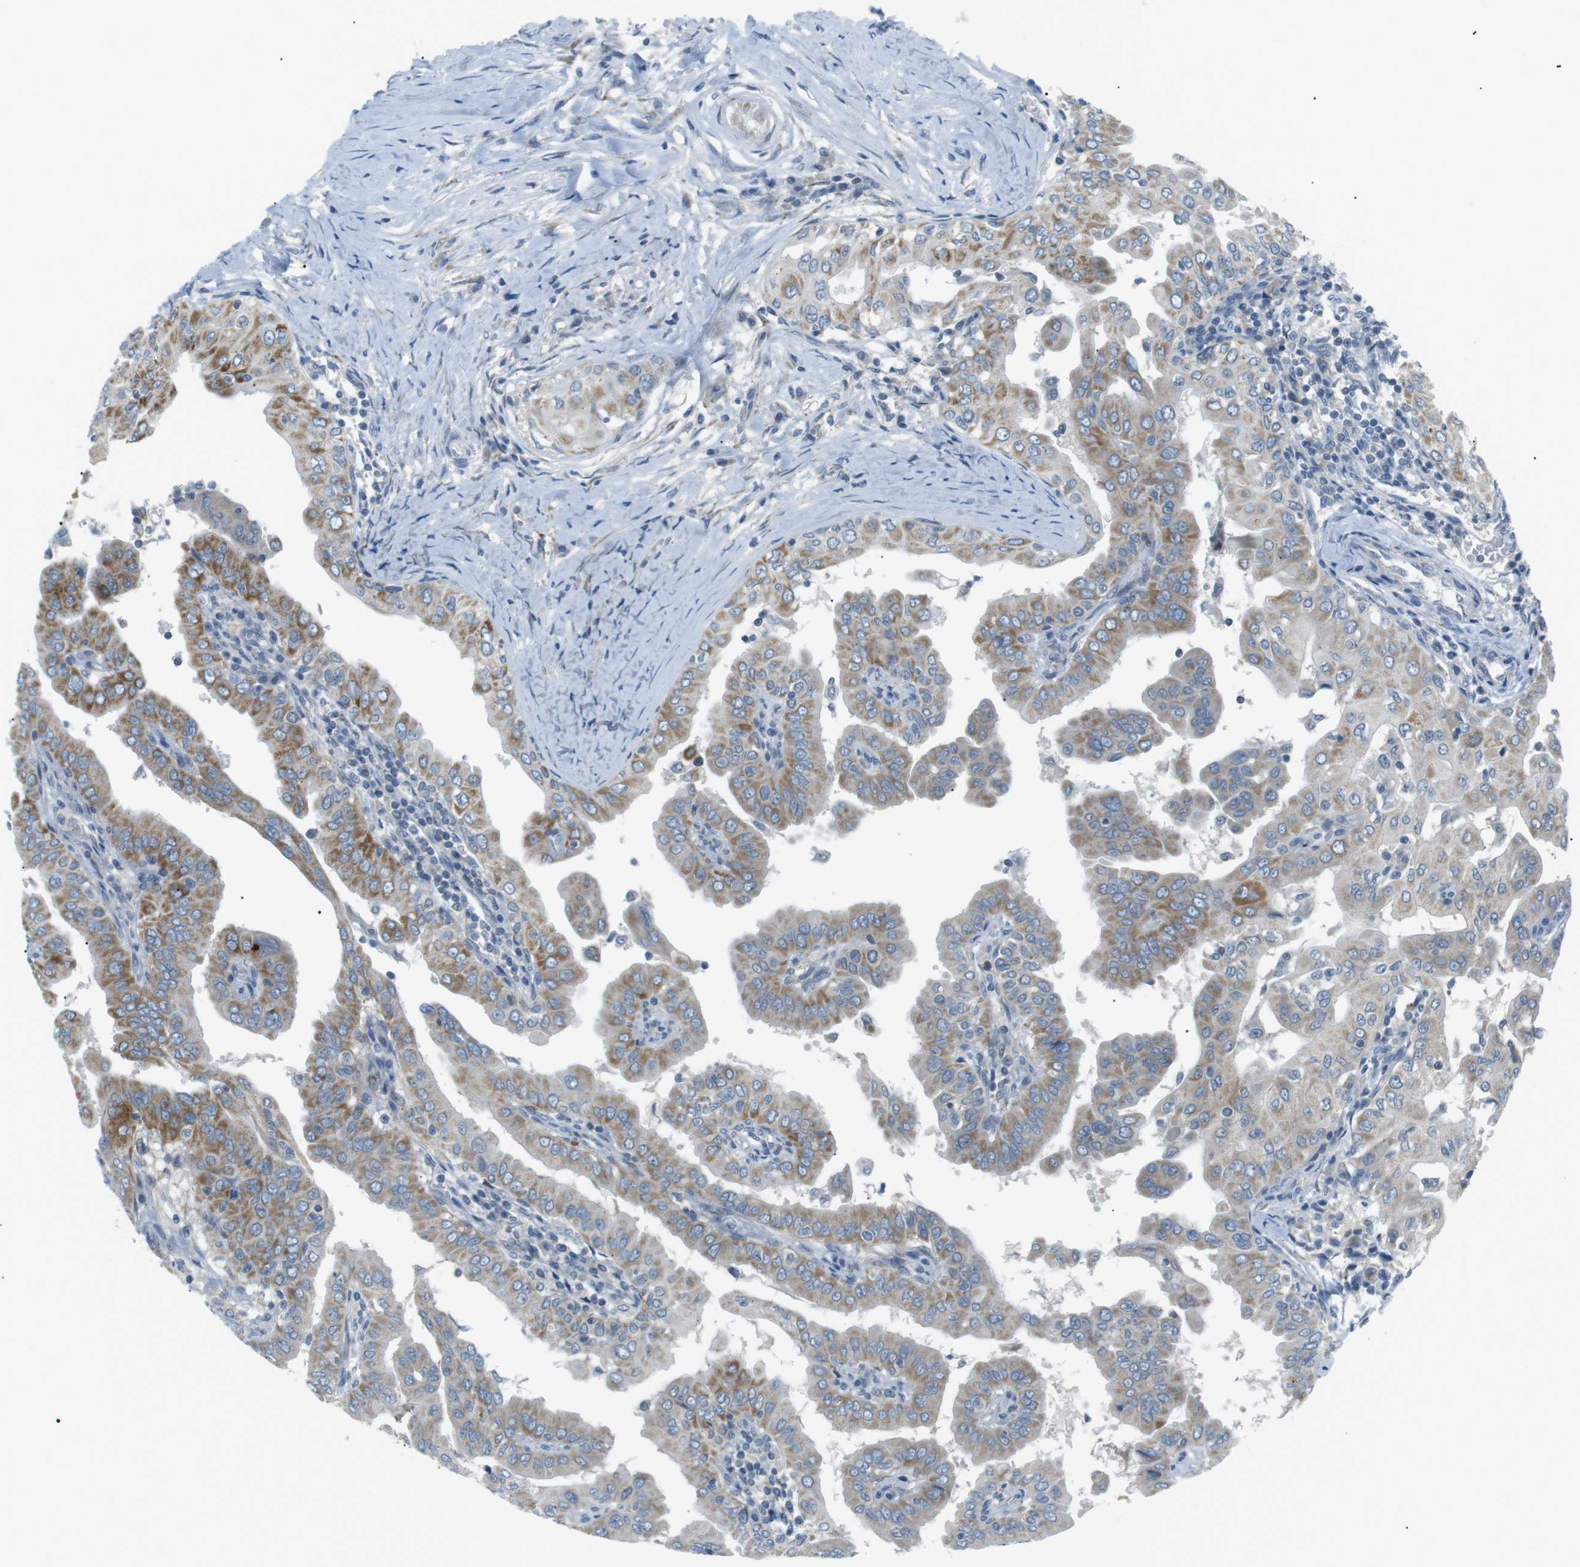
{"staining": {"intensity": "strong", "quantity": "25%-75%", "location": "cytoplasmic/membranous"}, "tissue": "thyroid cancer", "cell_type": "Tumor cells", "image_type": "cancer", "snomed": [{"axis": "morphology", "description": "Papillary adenocarcinoma, NOS"}, {"axis": "topography", "description": "Thyroid gland"}], "caption": "IHC histopathology image of thyroid cancer (papillary adenocarcinoma) stained for a protein (brown), which shows high levels of strong cytoplasmic/membranous positivity in about 25%-75% of tumor cells.", "gene": "ARID5B", "patient": {"sex": "male", "age": 33}}